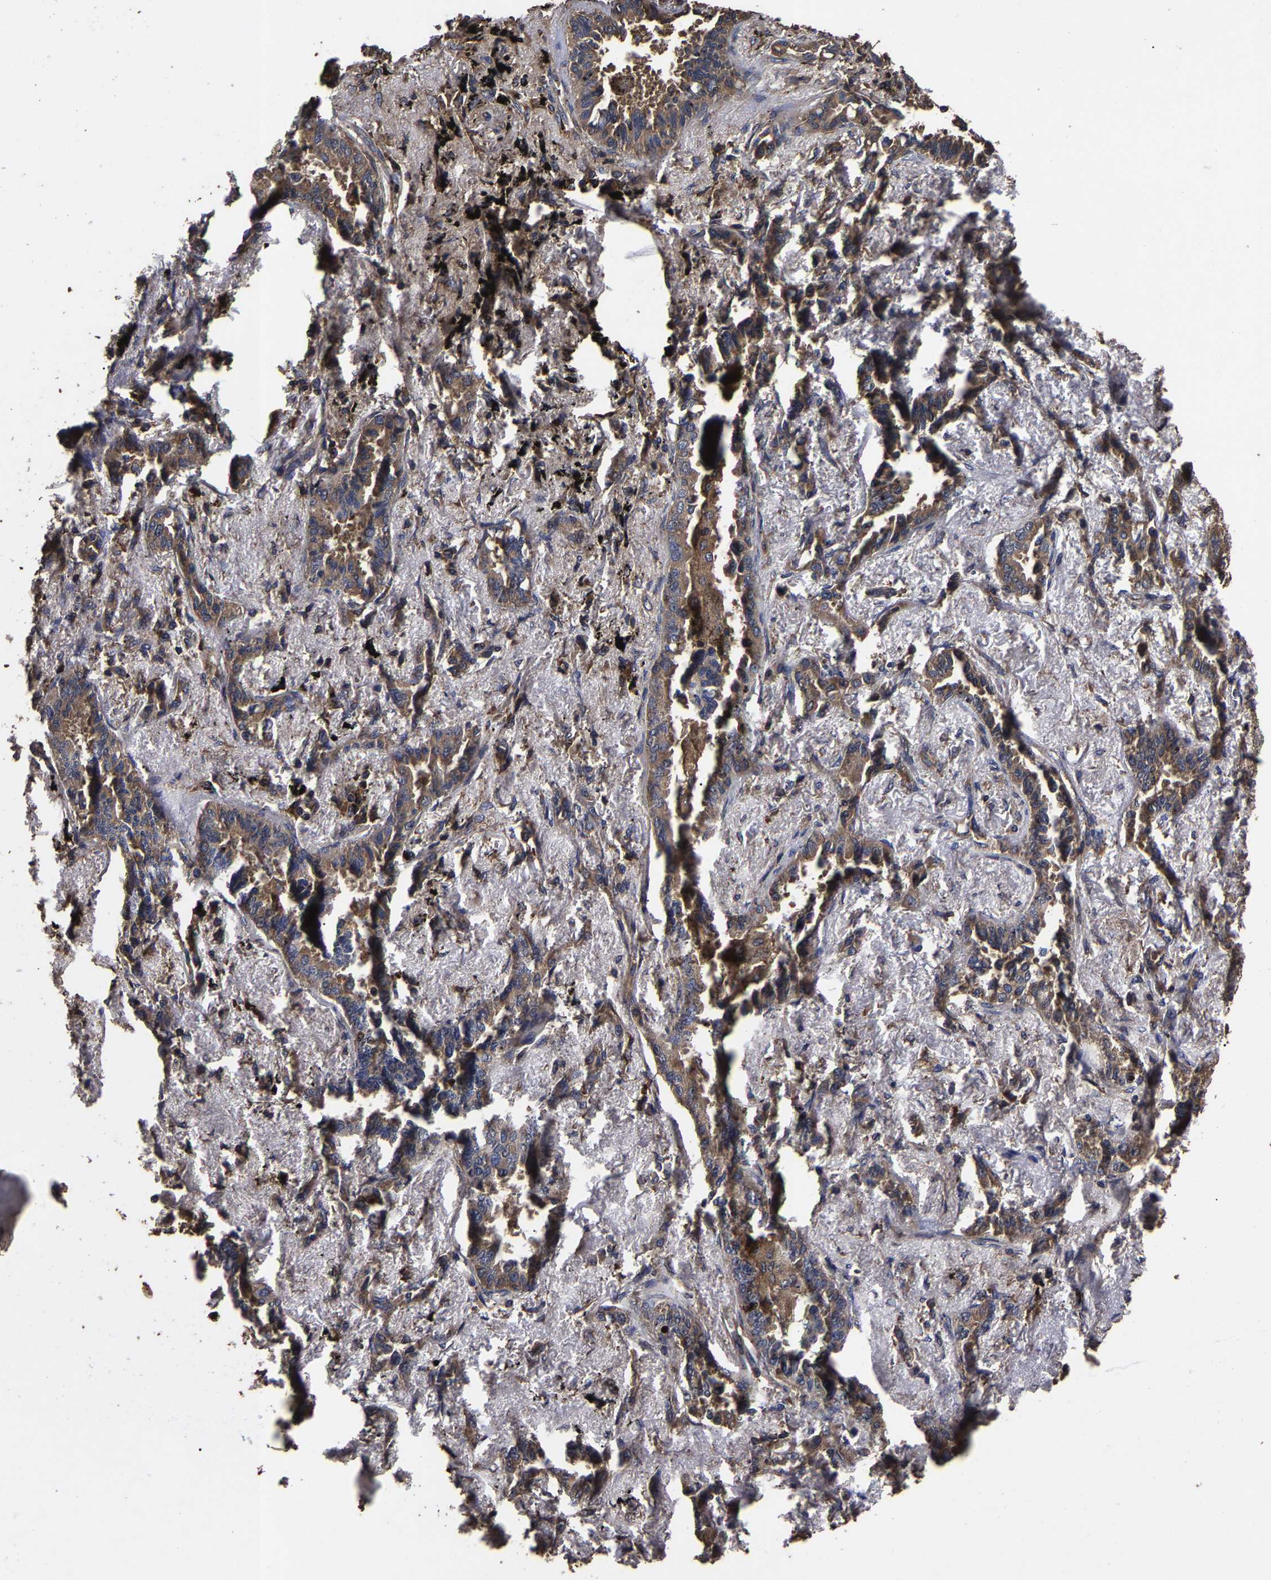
{"staining": {"intensity": "moderate", "quantity": ">75%", "location": "cytoplasmic/membranous"}, "tissue": "lung cancer", "cell_type": "Tumor cells", "image_type": "cancer", "snomed": [{"axis": "morphology", "description": "Adenocarcinoma, NOS"}, {"axis": "topography", "description": "Lung"}], "caption": "Immunohistochemistry of lung adenocarcinoma demonstrates medium levels of moderate cytoplasmic/membranous staining in approximately >75% of tumor cells. (IHC, brightfield microscopy, high magnification).", "gene": "ITCH", "patient": {"sex": "male", "age": 59}}